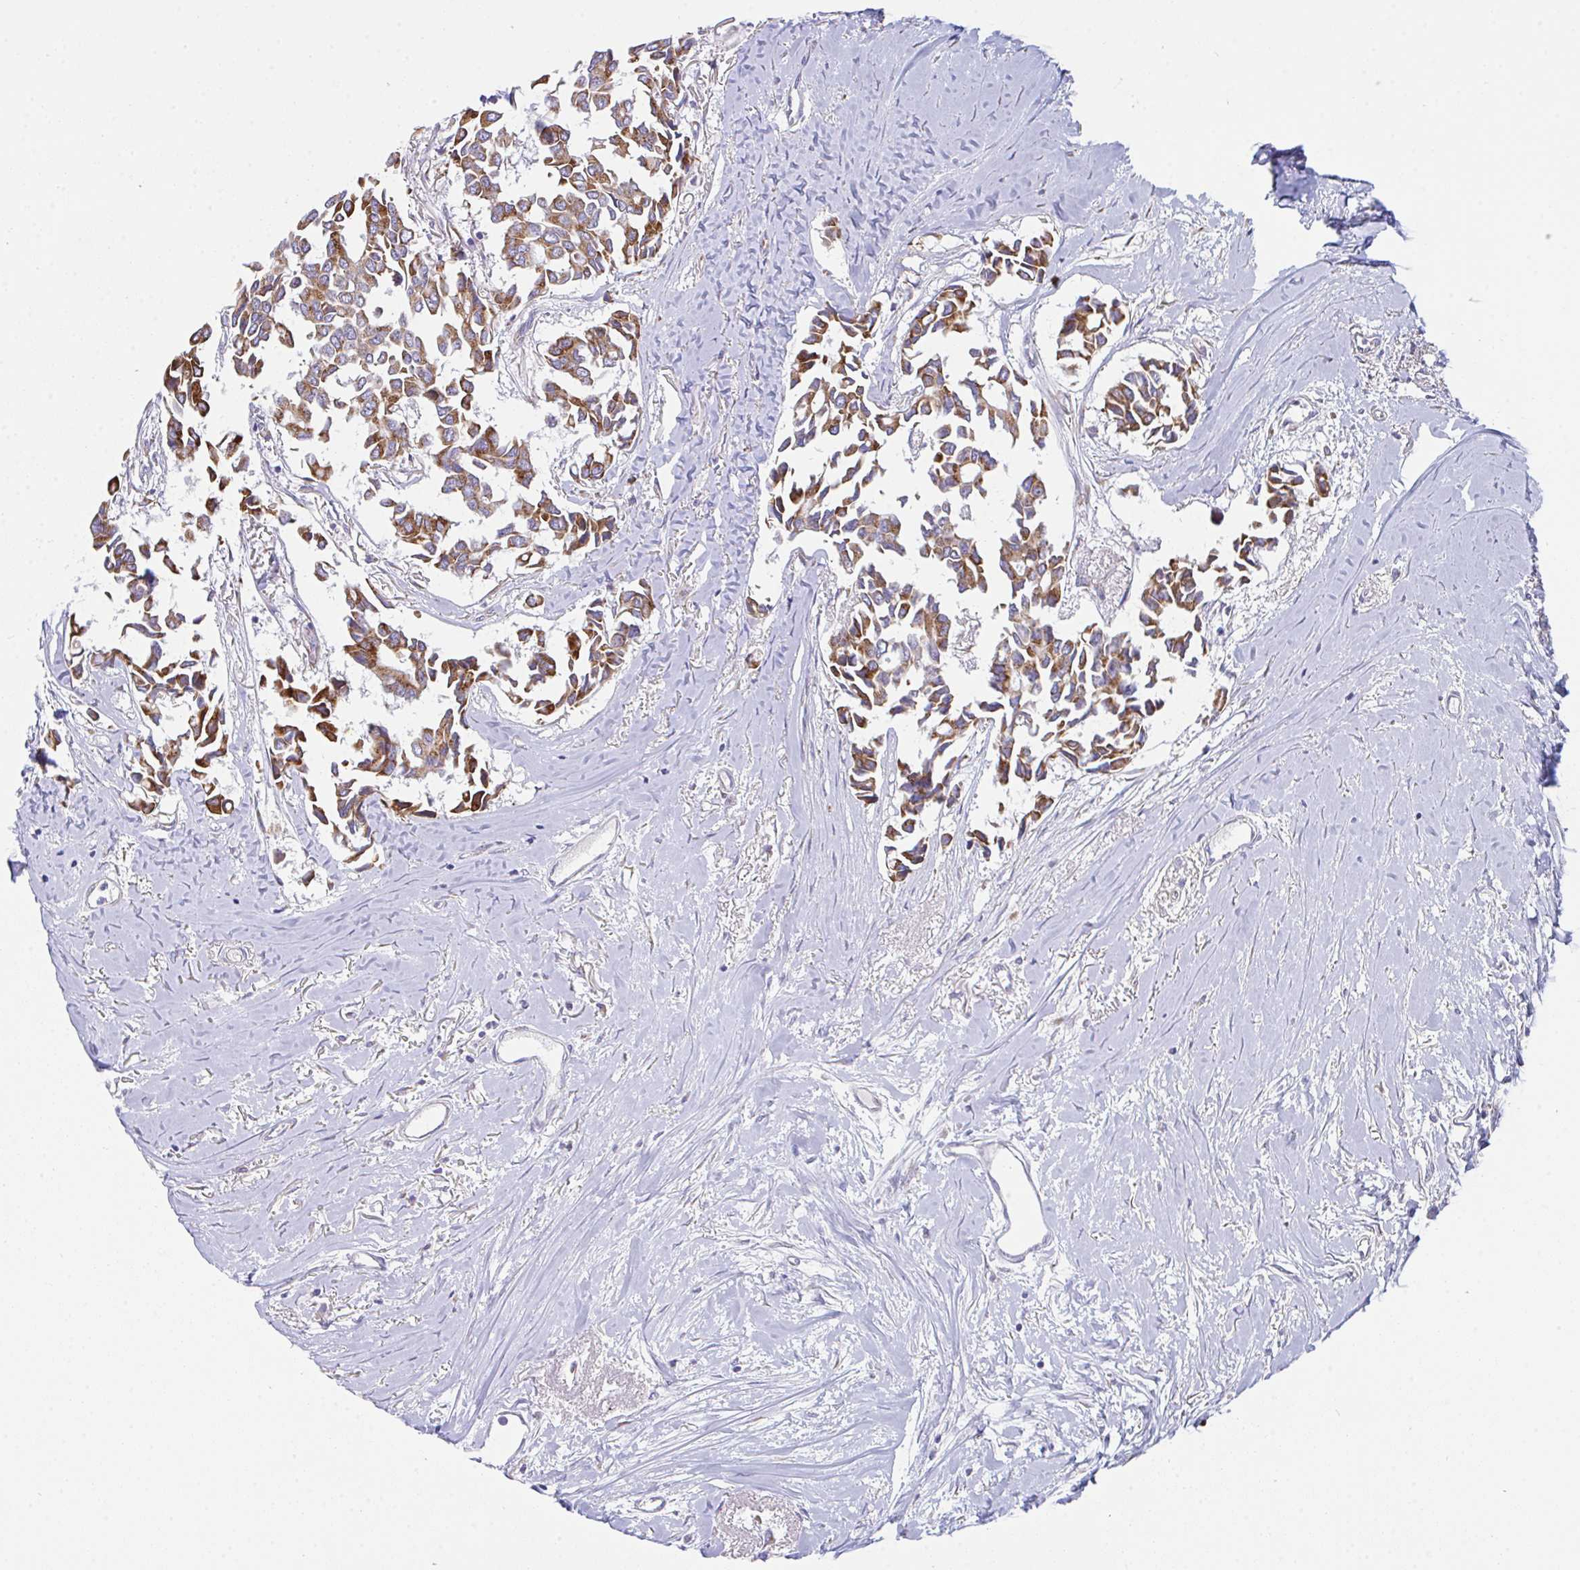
{"staining": {"intensity": "moderate", "quantity": ">75%", "location": "cytoplasmic/membranous"}, "tissue": "breast cancer", "cell_type": "Tumor cells", "image_type": "cancer", "snomed": [{"axis": "morphology", "description": "Duct carcinoma"}, {"axis": "topography", "description": "Breast"}], "caption": "IHC histopathology image of neoplastic tissue: breast cancer (invasive ductal carcinoma) stained using immunohistochemistry (IHC) displays medium levels of moderate protein expression localized specifically in the cytoplasmic/membranous of tumor cells, appearing as a cytoplasmic/membranous brown color.", "gene": "MIA3", "patient": {"sex": "female", "age": 54}}